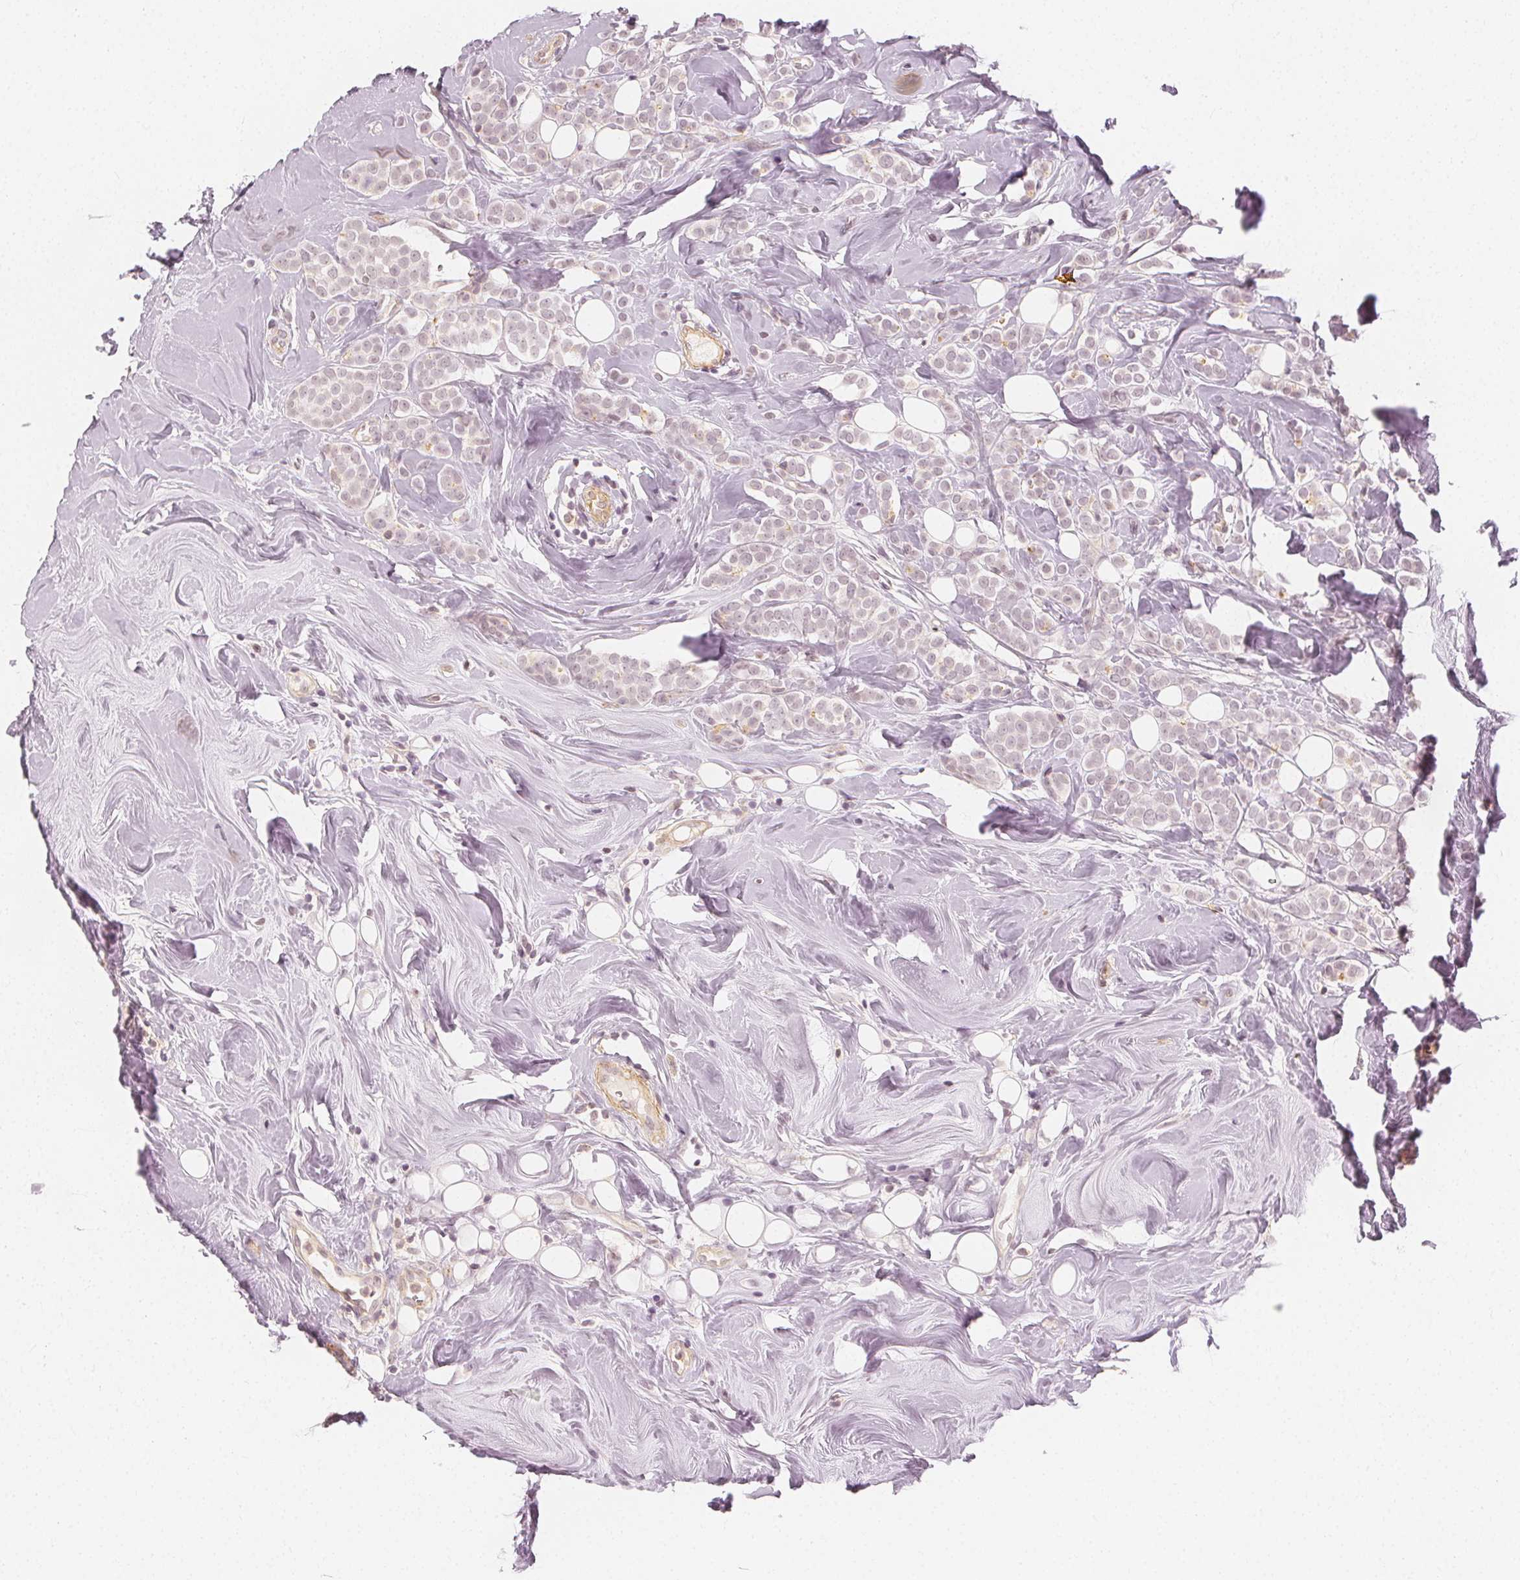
{"staining": {"intensity": "negative", "quantity": "none", "location": "none"}, "tissue": "breast cancer", "cell_type": "Tumor cells", "image_type": "cancer", "snomed": [{"axis": "morphology", "description": "Lobular carcinoma"}, {"axis": "topography", "description": "Breast"}], "caption": "Breast cancer (lobular carcinoma) was stained to show a protein in brown. There is no significant positivity in tumor cells. Brightfield microscopy of immunohistochemistry stained with DAB (3,3'-diaminobenzidine) (brown) and hematoxylin (blue), captured at high magnification.", "gene": "ARHGAP26", "patient": {"sex": "female", "age": 49}}